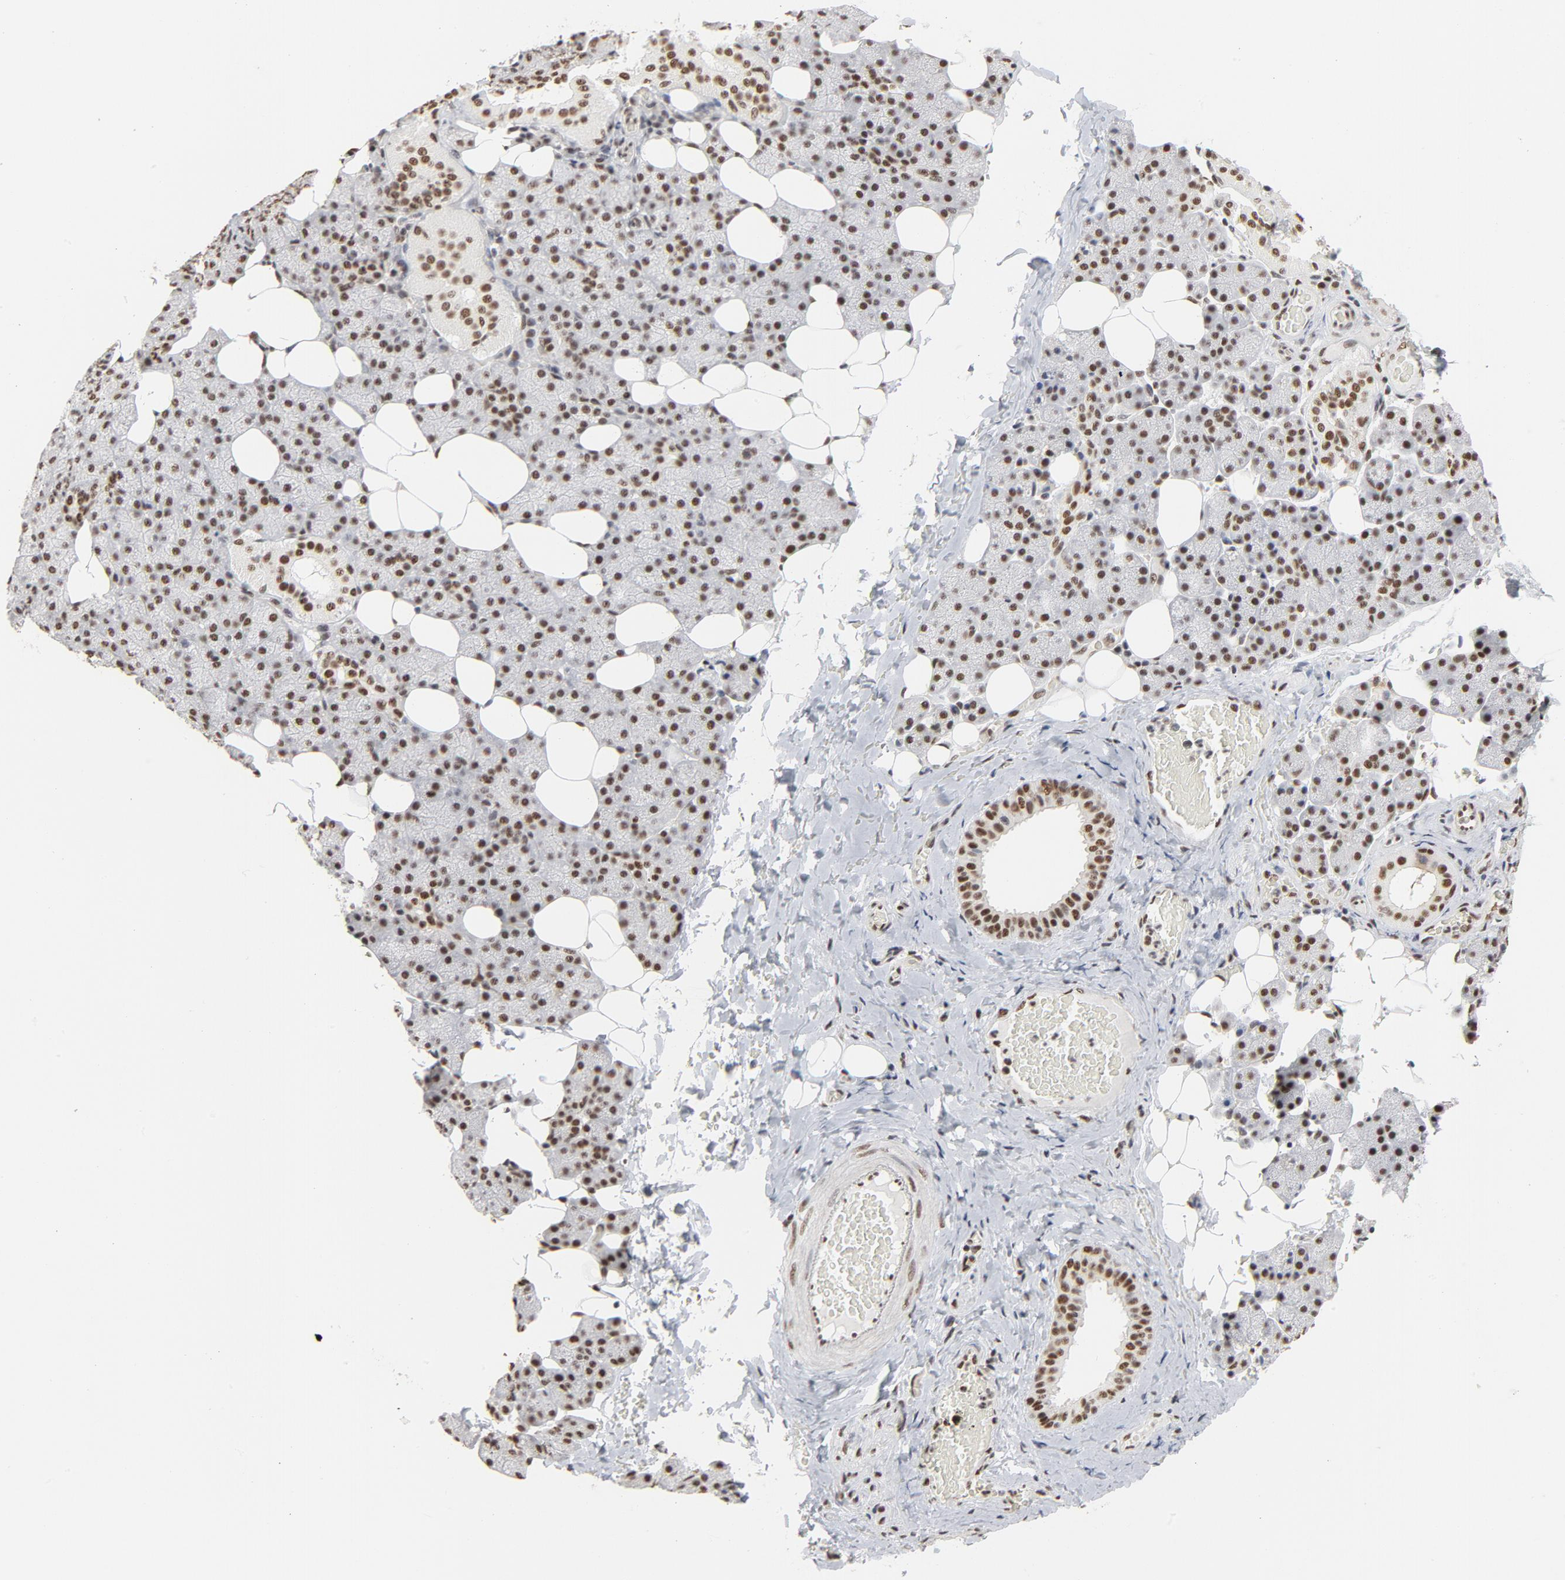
{"staining": {"intensity": "strong", "quantity": ">75%", "location": "nuclear"}, "tissue": "salivary gland", "cell_type": "Glandular cells", "image_type": "normal", "snomed": [{"axis": "morphology", "description": "Normal tissue, NOS"}, {"axis": "topography", "description": "Lymph node"}, {"axis": "topography", "description": "Salivary gland"}], "caption": "DAB (3,3'-diaminobenzidine) immunohistochemical staining of unremarkable salivary gland shows strong nuclear protein expression in approximately >75% of glandular cells. (DAB = brown stain, brightfield microscopy at high magnification).", "gene": "MRE11", "patient": {"sex": "male", "age": 8}}